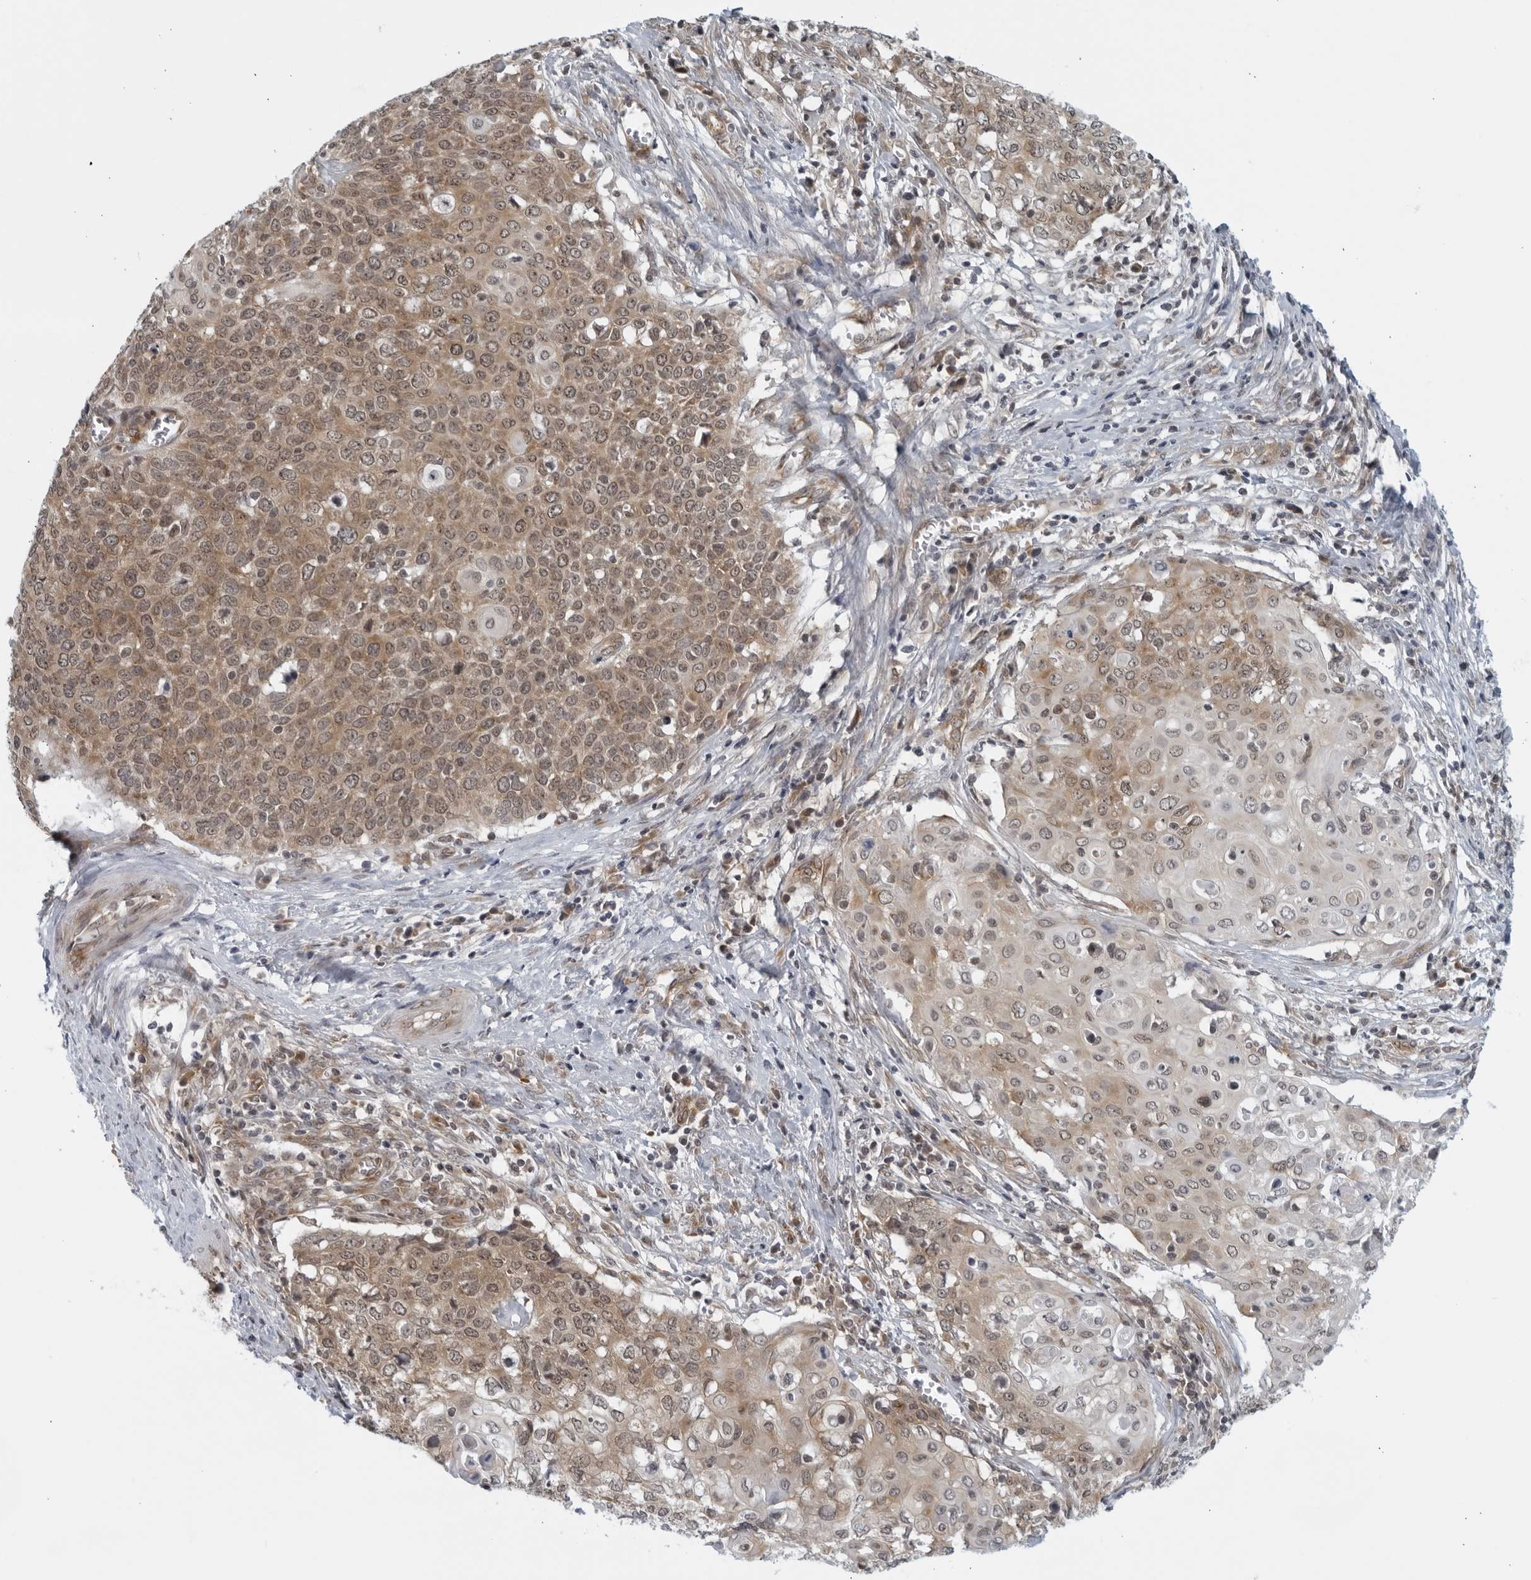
{"staining": {"intensity": "moderate", "quantity": ">75%", "location": "cytoplasmic/membranous,nuclear"}, "tissue": "cervical cancer", "cell_type": "Tumor cells", "image_type": "cancer", "snomed": [{"axis": "morphology", "description": "Squamous cell carcinoma, NOS"}, {"axis": "topography", "description": "Cervix"}], "caption": "Cervical cancer stained with a protein marker exhibits moderate staining in tumor cells.", "gene": "RC3H1", "patient": {"sex": "female", "age": 39}}